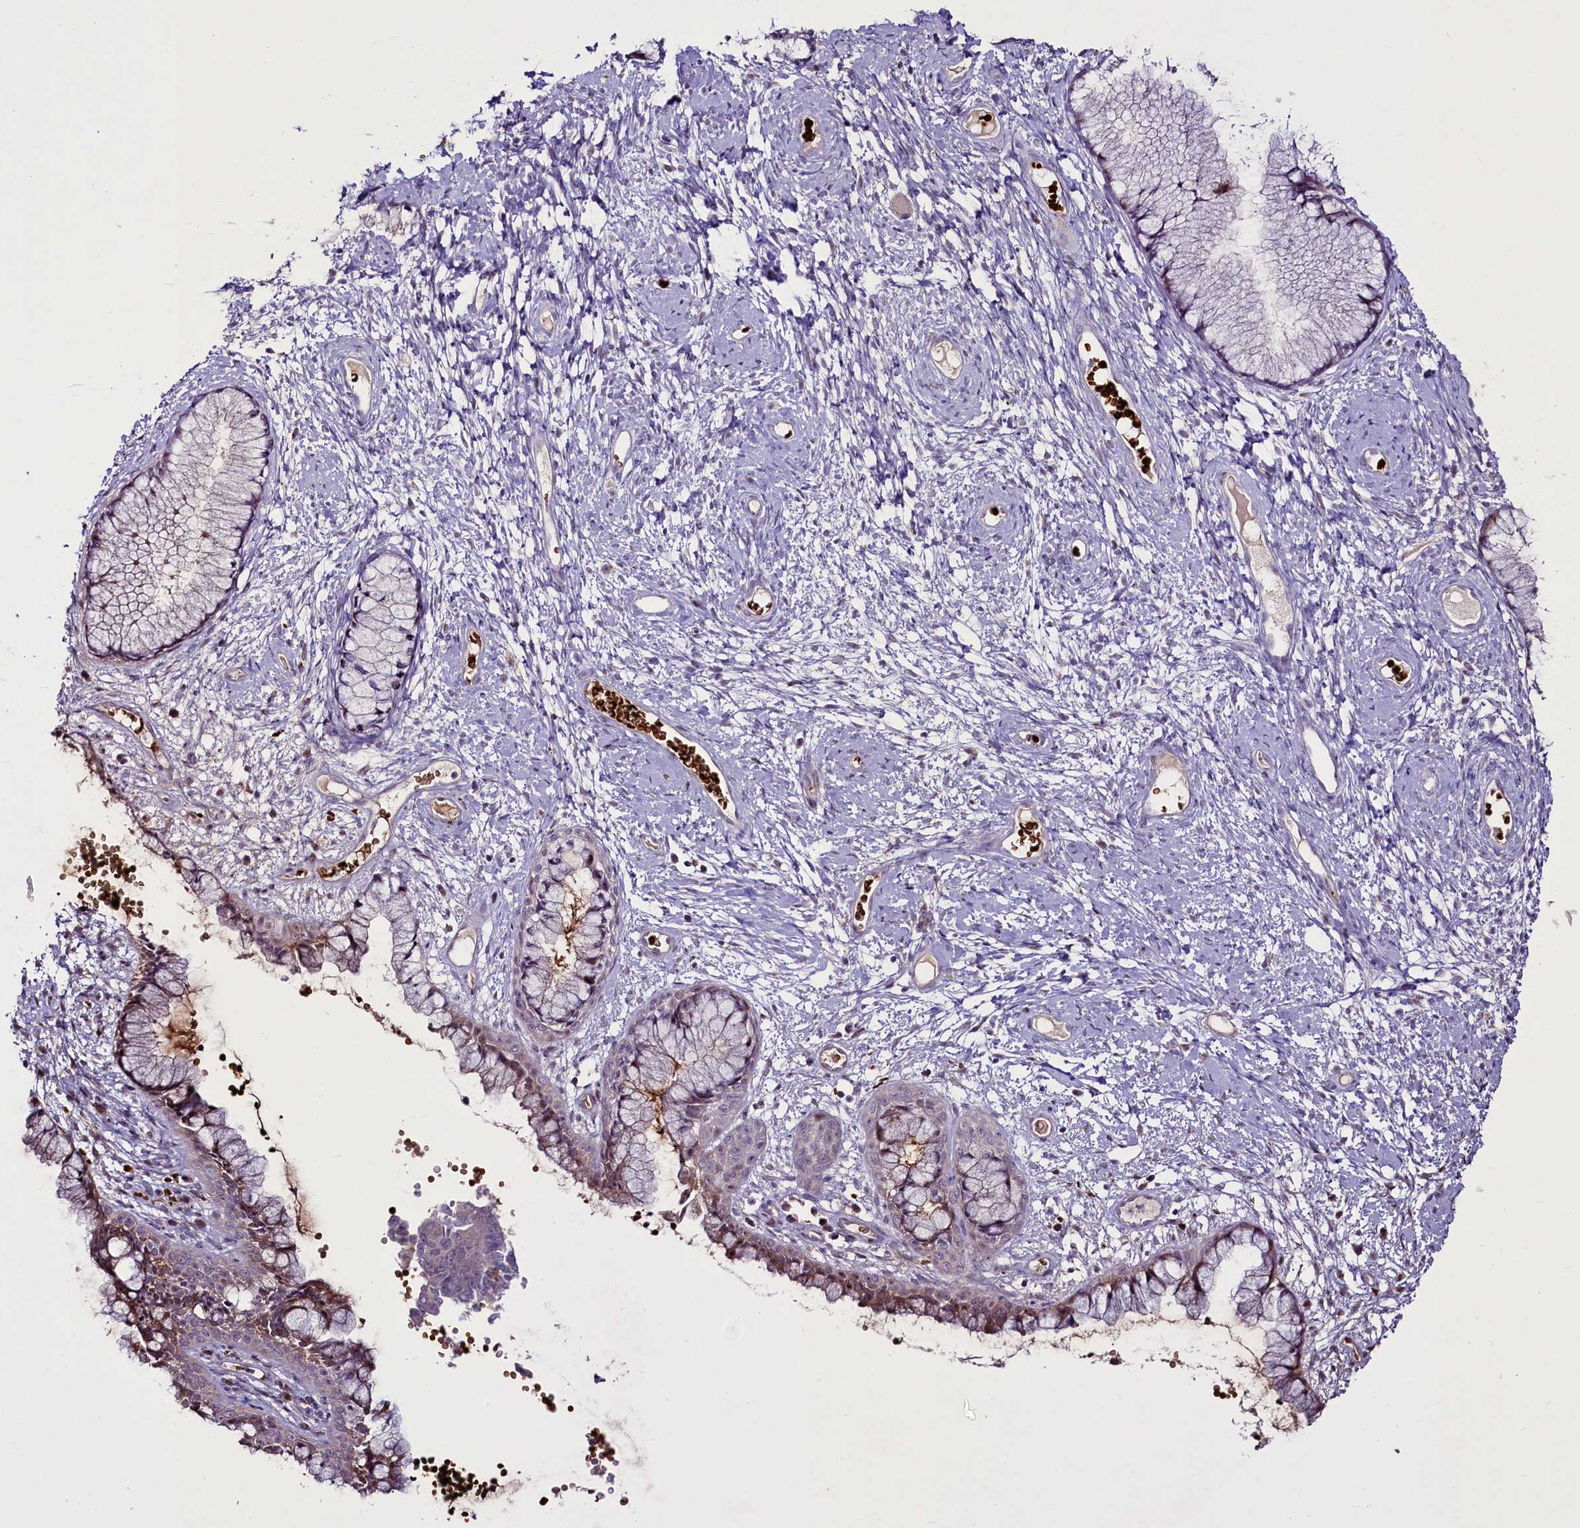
{"staining": {"intensity": "moderate", "quantity": "<25%", "location": "cytoplasmic/membranous"}, "tissue": "cervix", "cell_type": "Glandular cells", "image_type": "normal", "snomed": [{"axis": "morphology", "description": "Normal tissue, NOS"}, {"axis": "topography", "description": "Cervix"}], "caption": "Immunohistochemical staining of unremarkable human cervix shows <25% levels of moderate cytoplasmic/membranous protein staining in about <25% of glandular cells.", "gene": "SUSD3", "patient": {"sex": "female", "age": 42}}